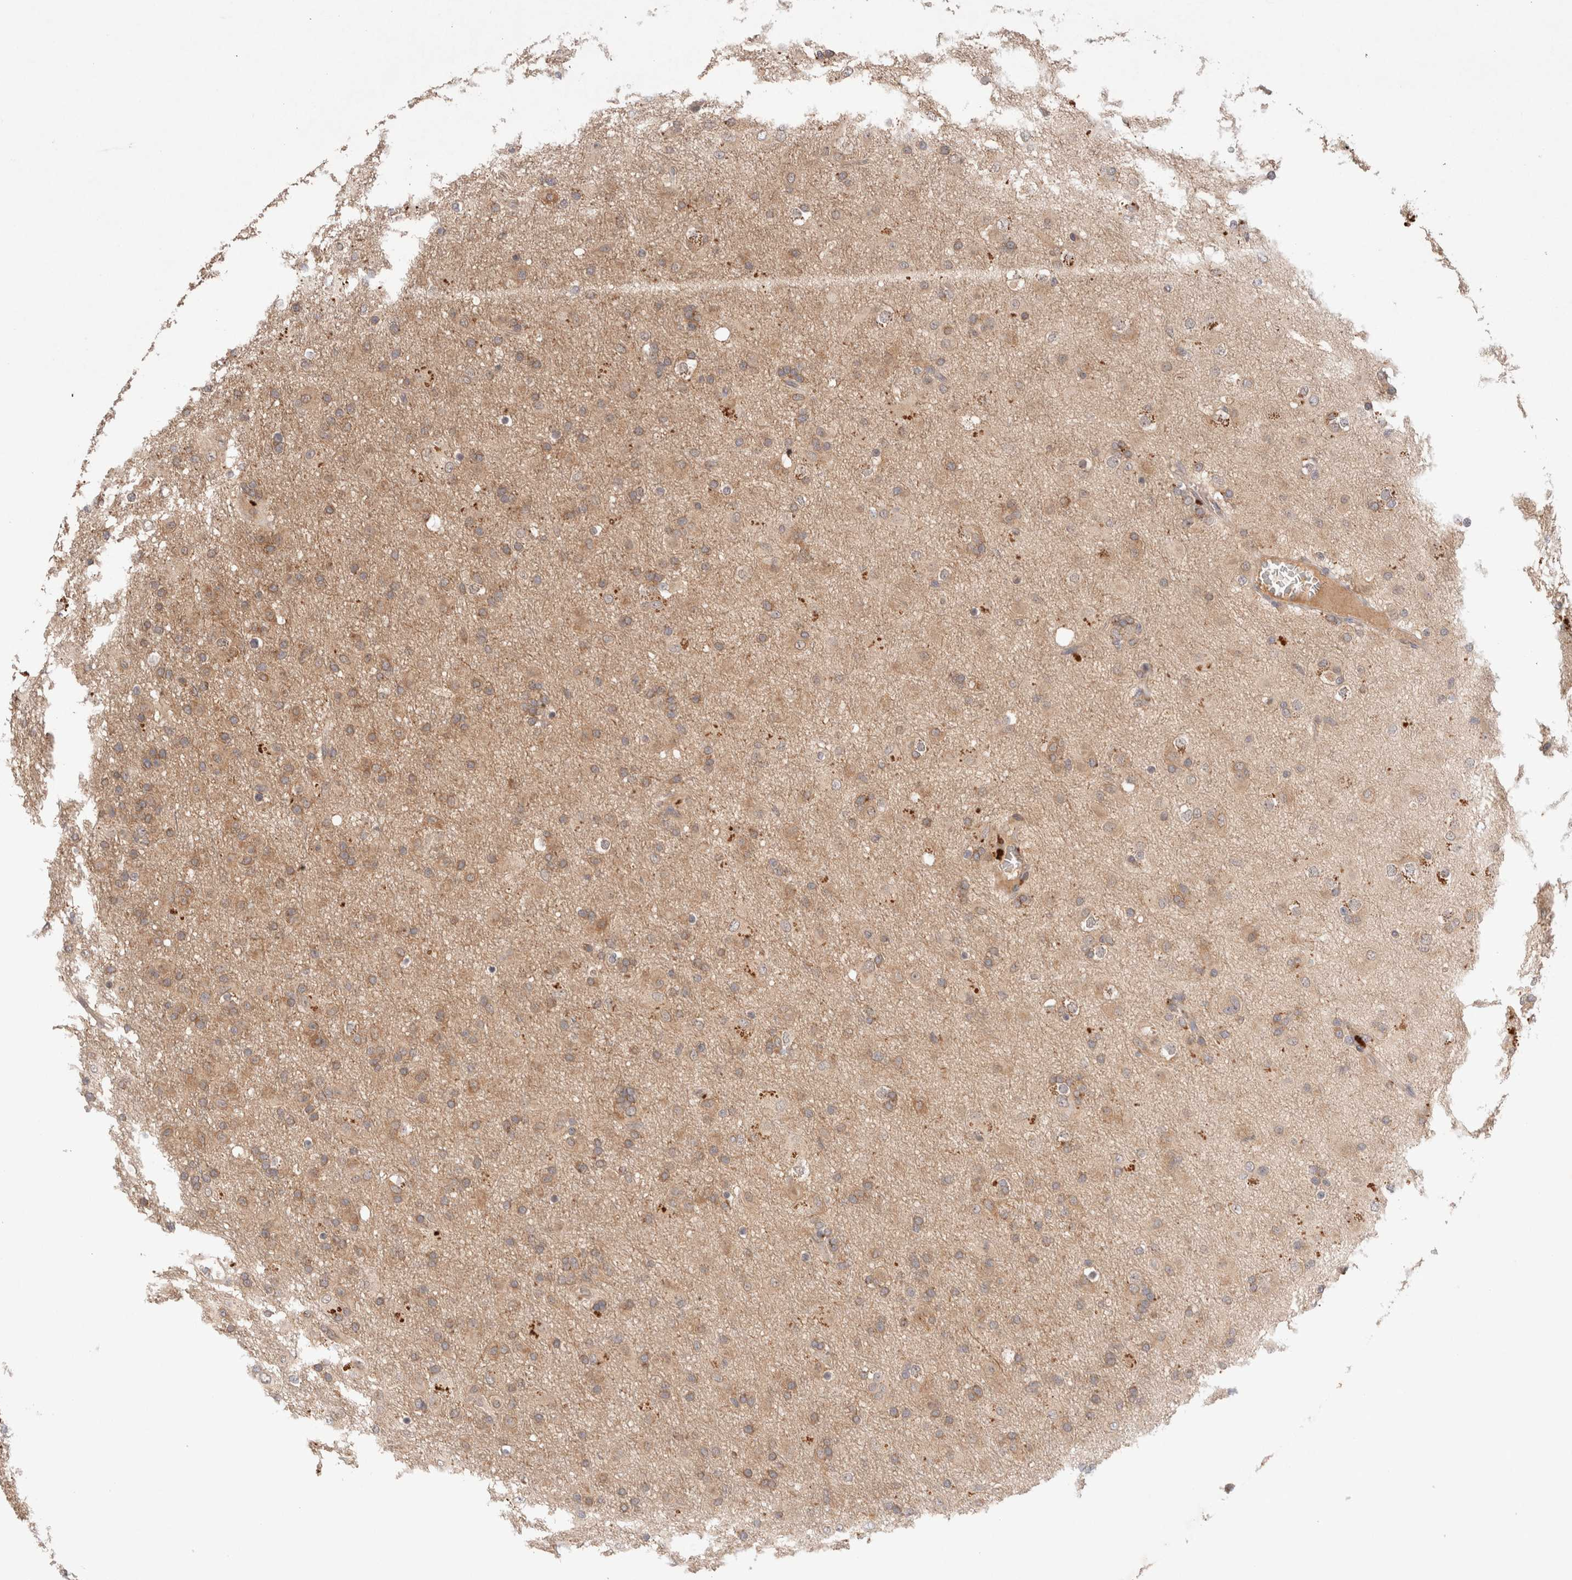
{"staining": {"intensity": "moderate", "quantity": ">75%", "location": "cytoplasmic/membranous"}, "tissue": "glioma", "cell_type": "Tumor cells", "image_type": "cancer", "snomed": [{"axis": "morphology", "description": "Glioma, malignant, Low grade"}, {"axis": "topography", "description": "Brain"}], "caption": "The micrograph reveals staining of glioma, revealing moderate cytoplasmic/membranous protein expression (brown color) within tumor cells.", "gene": "KLHL20", "patient": {"sex": "male", "age": 65}}